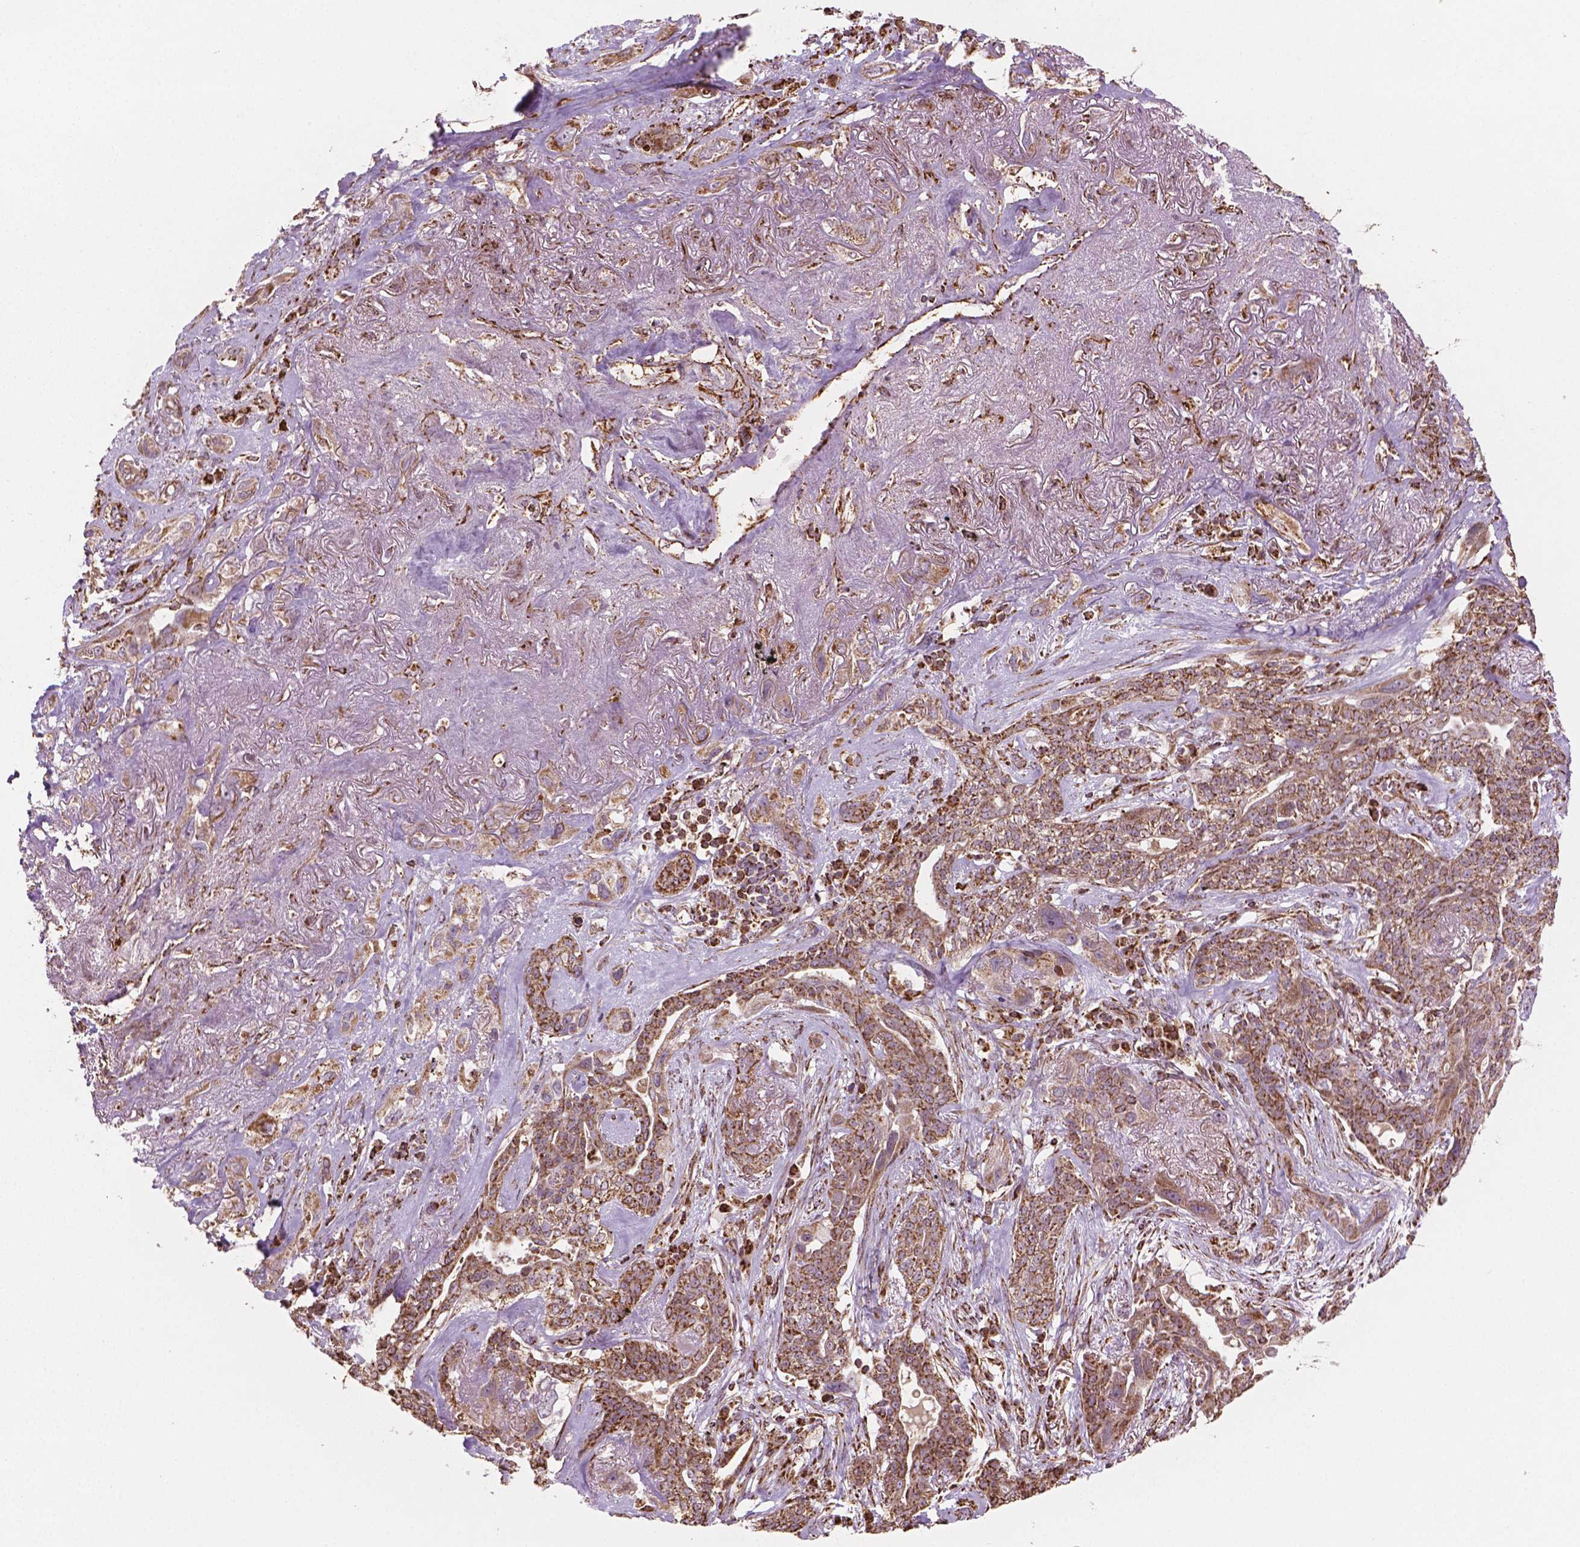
{"staining": {"intensity": "weak", "quantity": ">75%", "location": "cytoplasmic/membranous"}, "tissue": "lung cancer", "cell_type": "Tumor cells", "image_type": "cancer", "snomed": [{"axis": "morphology", "description": "Squamous cell carcinoma, NOS"}, {"axis": "topography", "description": "Lung"}], "caption": "Tumor cells display low levels of weak cytoplasmic/membranous staining in approximately >75% of cells in human lung cancer.", "gene": "HS3ST3A1", "patient": {"sex": "female", "age": 70}}